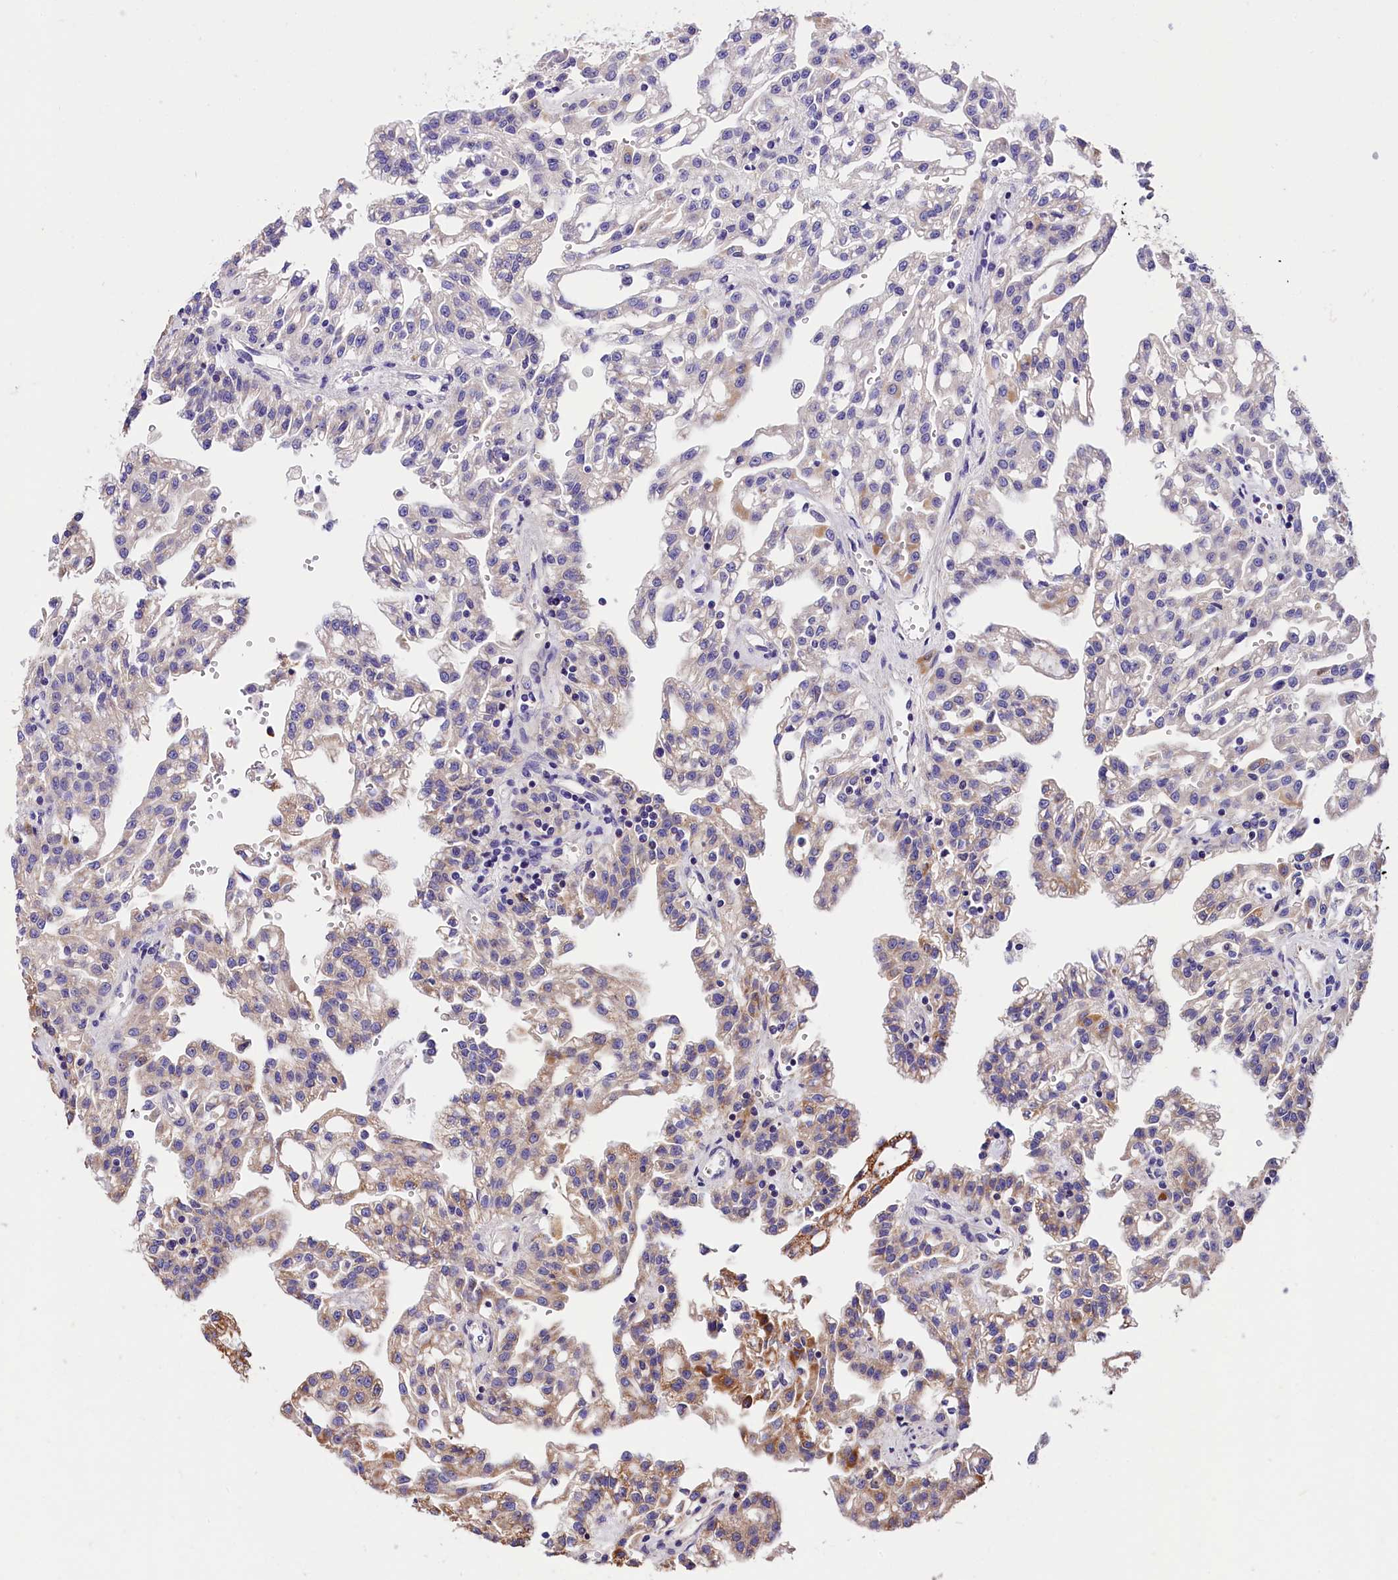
{"staining": {"intensity": "moderate", "quantity": "25%-75%", "location": "cytoplasmic/membranous"}, "tissue": "renal cancer", "cell_type": "Tumor cells", "image_type": "cancer", "snomed": [{"axis": "morphology", "description": "Adenocarcinoma, NOS"}, {"axis": "topography", "description": "Kidney"}], "caption": "Renal cancer stained with a protein marker exhibits moderate staining in tumor cells.", "gene": "ACAA2", "patient": {"sex": "male", "age": 63}}